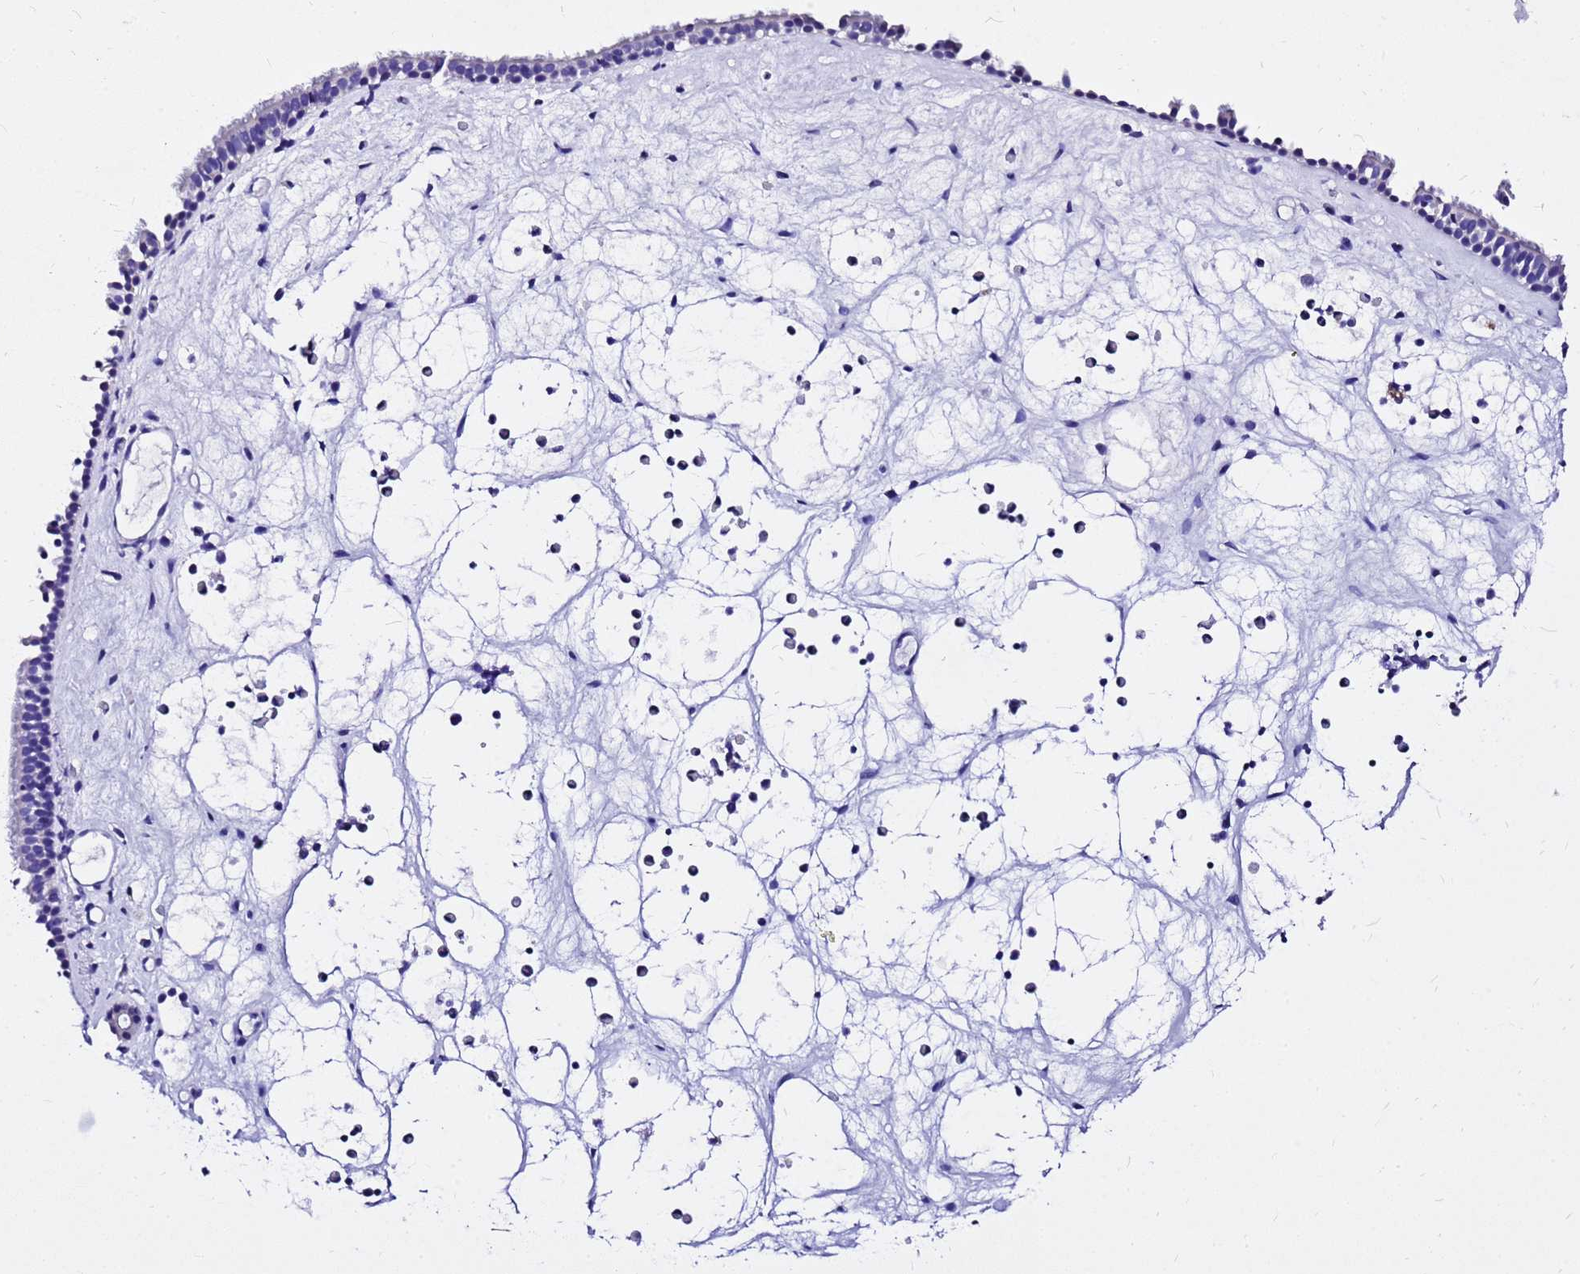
{"staining": {"intensity": "negative", "quantity": "none", "location": "none"}, "tissue": "nasopharynx", "cell_type": "Respiratory epithelial cells", "image_type": "normal", "snomed": [{"axis": "morphology", "description": "Normal tissue, NOS"}, {"axis": "morphology", "description": "Inflammation, NOS"}, {"axis": "morphology", "description": "Malignant melanoma, Metastatic site"}, {"axis": "topography", "description": "Nasopharynx"}], "caption": "Respiratory epithelial cells show no significant positivity in normal nasopharynx.", "gene": "HERC4", "patient": {"sex": "male", "age": 70}}